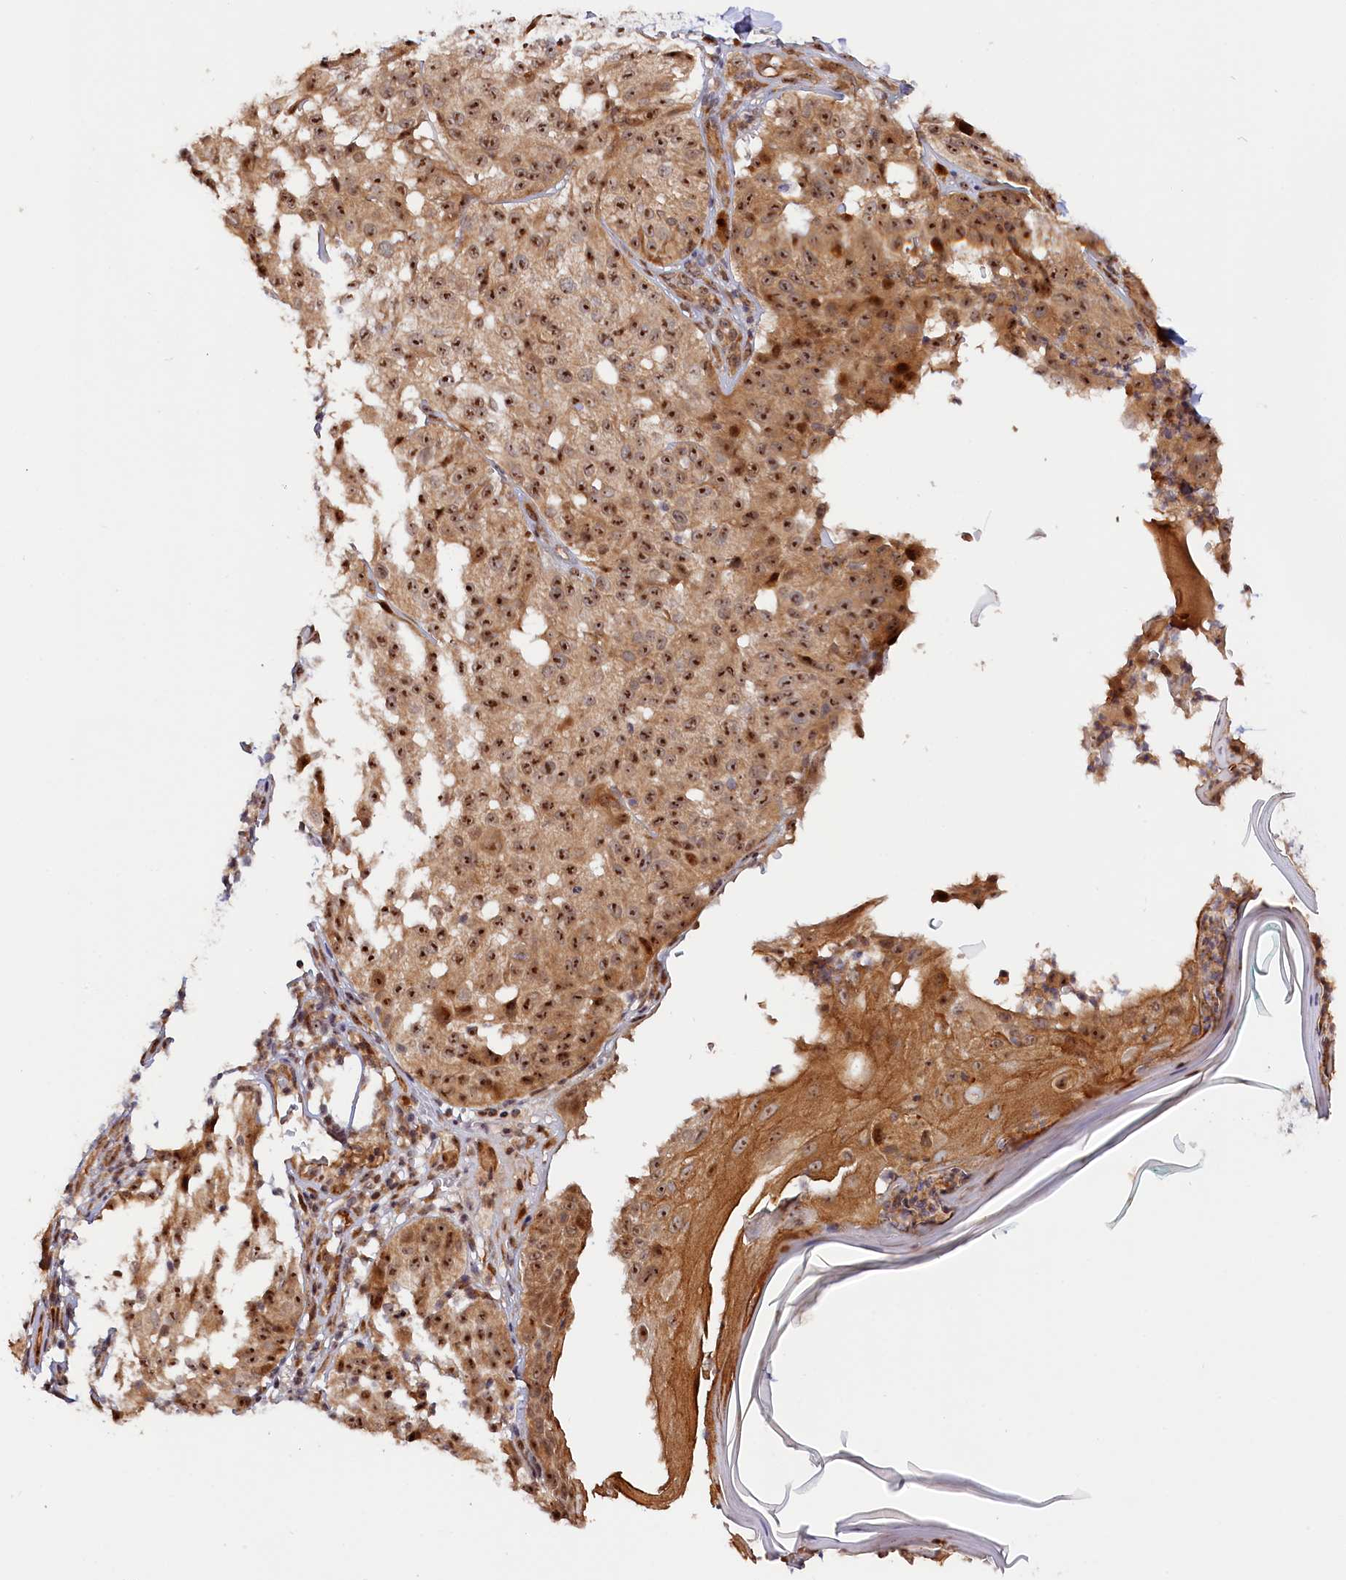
{"staining": {"intensity": "strong", "quantity": ">75%", "location": "cytoplasmic/membranous,nuclear"}, "tissue": "melanoma", "cell_type": "Tumor cells", "image_type": "cancer", "snomed": [{"axis": "morphology", "description": "Malignant melanoma, NOS"}, {"axis": "topography", "description": "Skin"}], "caption": "Immunohistochemistry histopathology image of neoplastic tissue: human melanoma stained using immunohistochemistry exhibits high levels of strong protein expression localized specifically in the cytoplasmic/membranous and nuclear of tumor cells, appearing as a cytoplasmic/membranous and nuclear brown color.", "gene": "ANKRD24", "patient": {"sex": "female", "age": 46}}